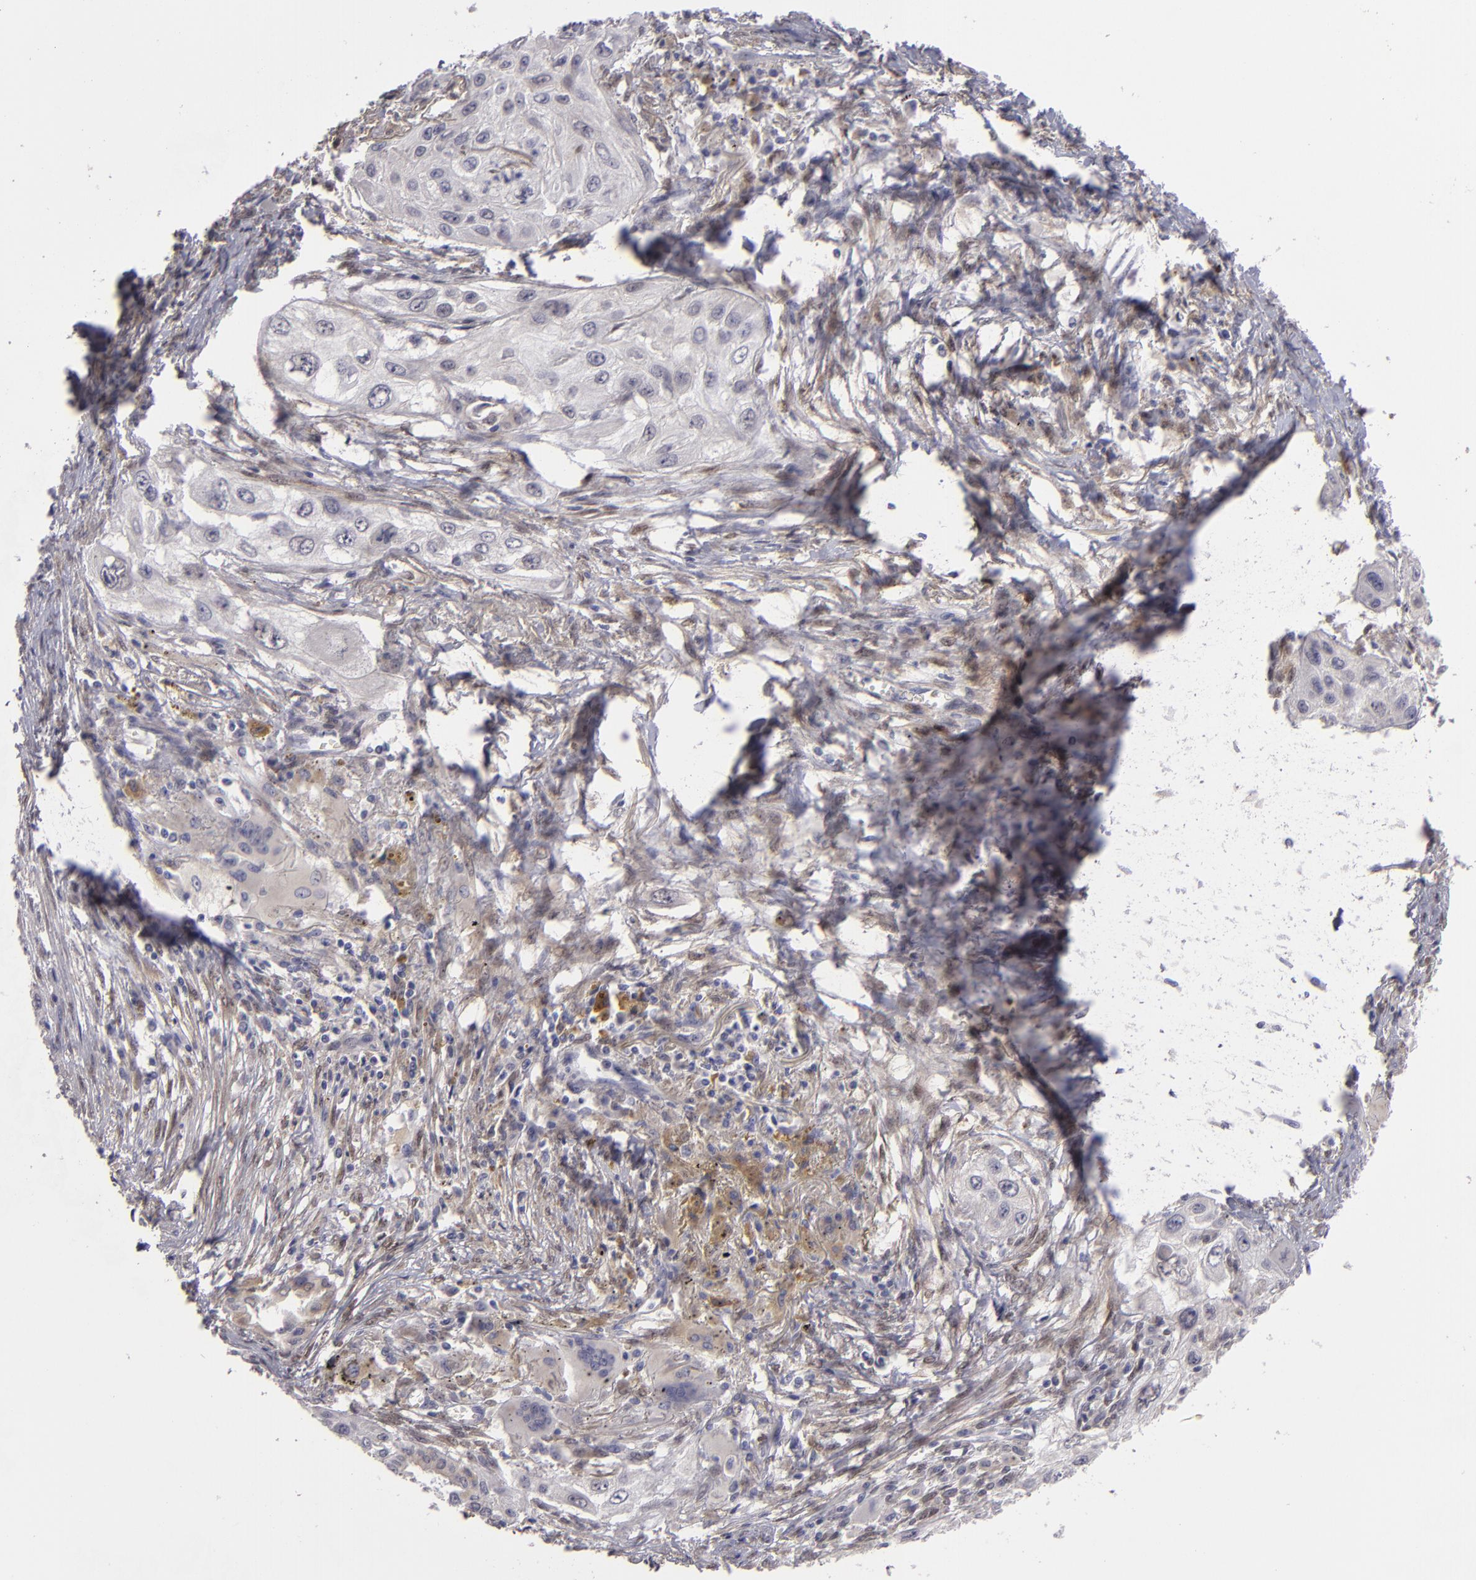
{"staining": {"intensity": "negative", "quantity": "none", "location": "none"}, "tissue": "lung cancer", "cell_type": "Tumor cells", "image_type": "cancer", "snomed": [{"axis": "morphology", "description": "Squamous cell carcinoma, NOS"}, {"axis": "topography", "description": "Lung"}], "caption": "Tumor cells show no significant expression in squamous cell carcinoma (lung).", "gene": "EFS", "patient": {"sex": "male", "age": 71}}